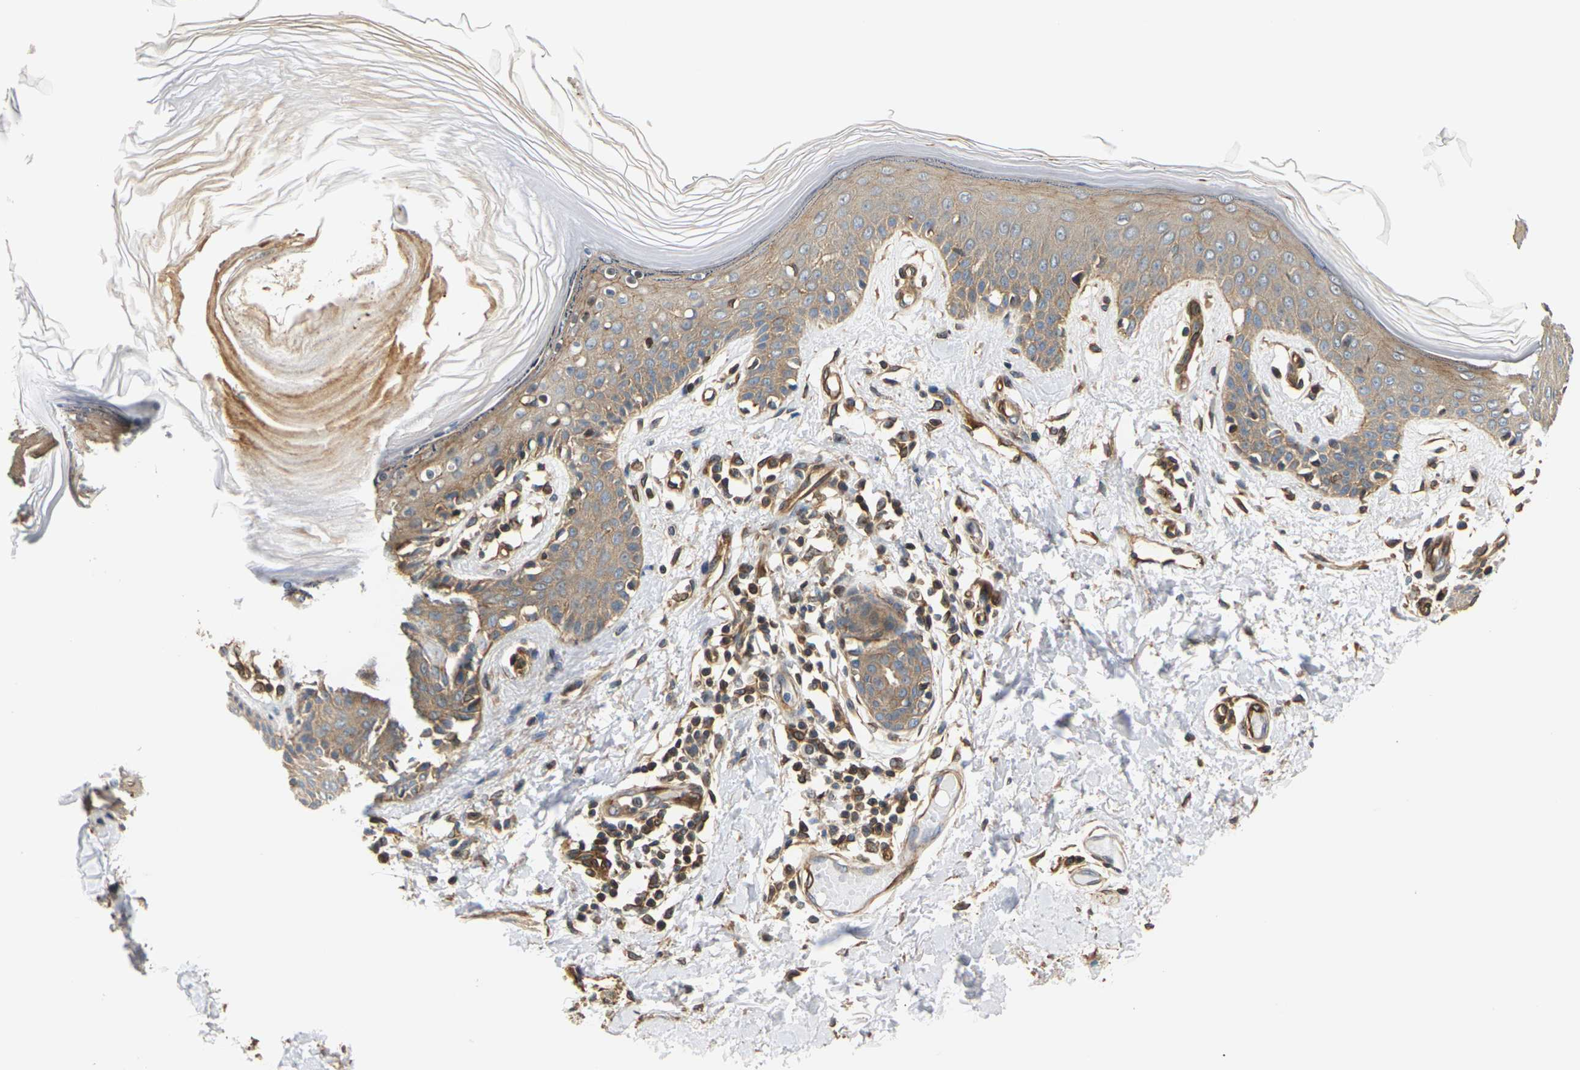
{"staining": {"intensity": "moderate", "quantity": ">75%", "location": "cytoplasmic/membranous"}, "tissue": "skin", "cell_type": "Fibroblasts", "image_type": "normal", "snomed": [{"axis": "morphology", "description": "Normal tissue, NOS"}, {"axis": "topography", "description": "Skin"}], "caption": "Skin stained for a protein reveals moderate cytoplasmic/membranous positivity in fibroblasts.", "gene": "PCDHB4", "patient": {"sex": "male", "age": 53}}